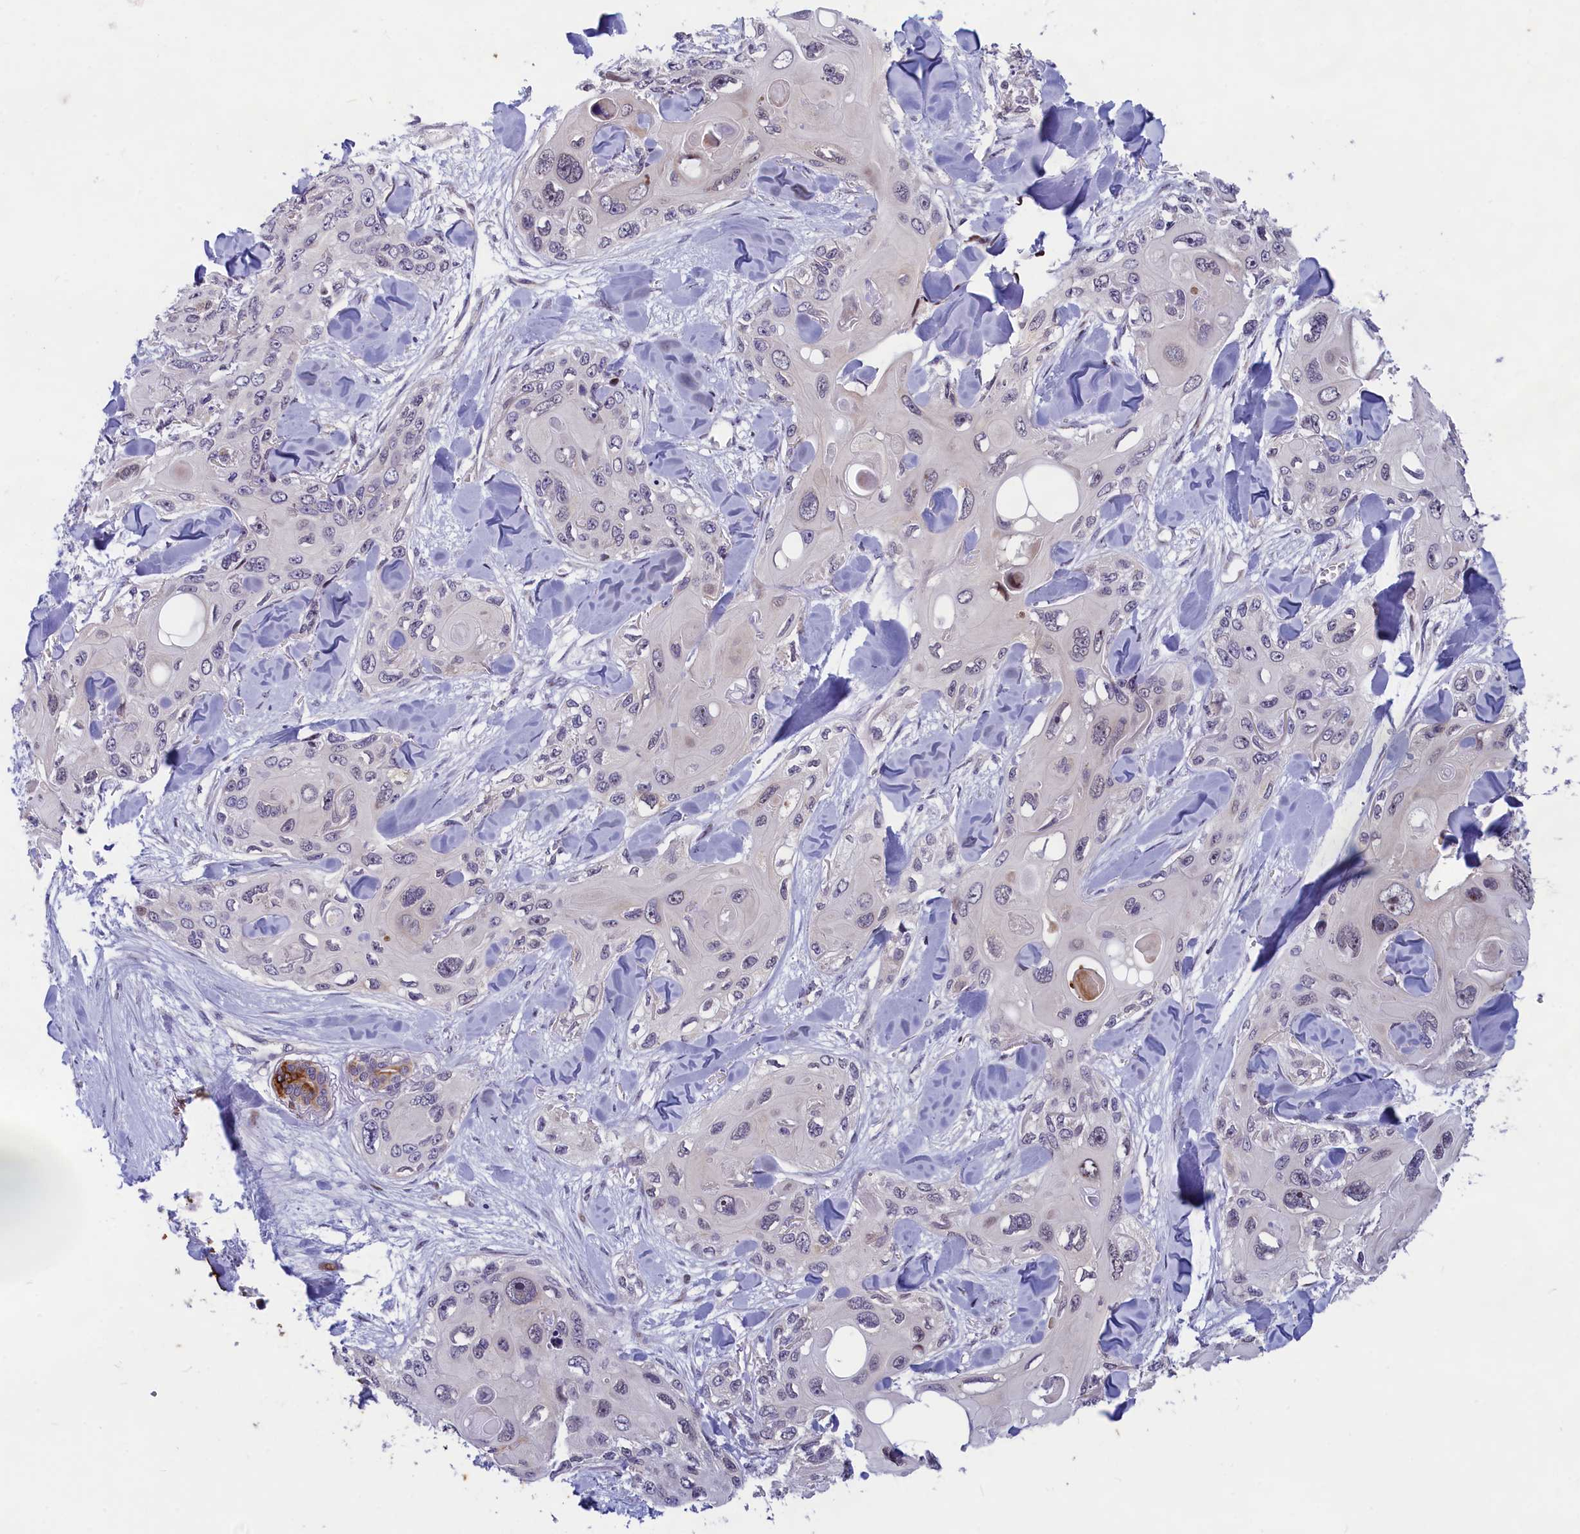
{"staining": {"intensity": "negative", "quantity": "none", "location": "none"}, "tissue": "skin cancer", "cell_type": "Tumor cells", "image_type": "cancer", "snomed": [{"axis": "morphology", "description": "Normal tissue, NOS"}, {"axis": "morphology", "description": "Squamous cell carcinoma, NOS"}, {"axis": "topography", "description": "Skin"}], "caption": "Human skin cancer stained for a protein using immunohistochemistry (IHC) displays no positivity in tumor cells.", "gene": "ANKRD34B", "patient": {"sex": "male", "age": 72}}